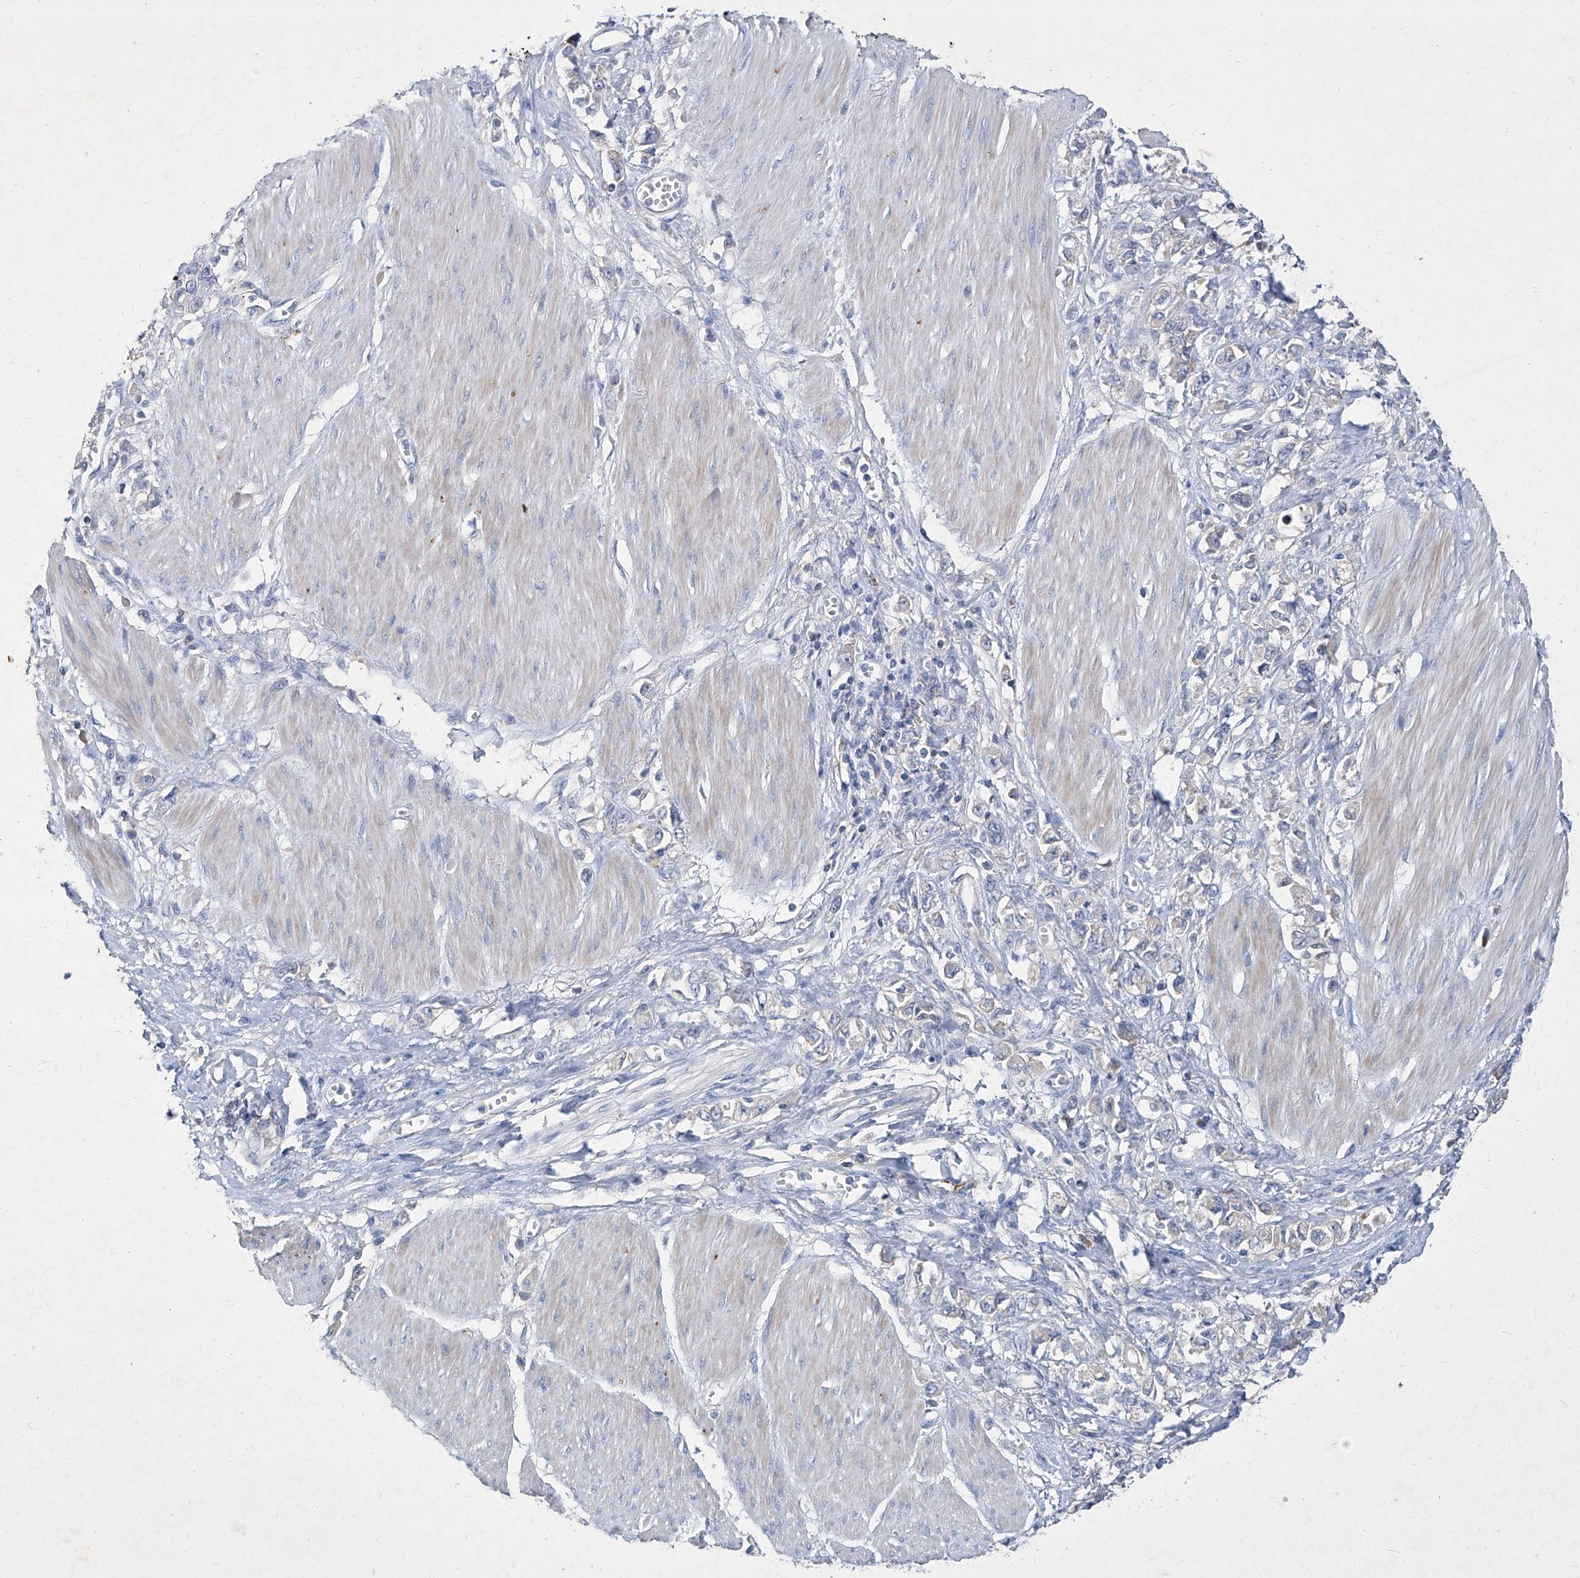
{"staining": {"intensity": "negative", "quantity": "none", "location": "none"}, "tissue": "stomach cancer", "cell_type": "Tumor cells", "image_type": "cancer", "snomed": [{"axis": "morphology", "description": "Adenocarcinoma, NOS"}, {"axis": "topography", "description": "Stomach"}], "caption": "This is a histopathology image of IHC staining of adenocarcinoma (stomach), which shows no staining in tumor cells. (DAB (3,3'-diaminobenzidine) immunohistochemistry (IHC) with hematoxylin counter stain).", "gene": "SBK2", "patient": {"sex": "female", "age": 76}}